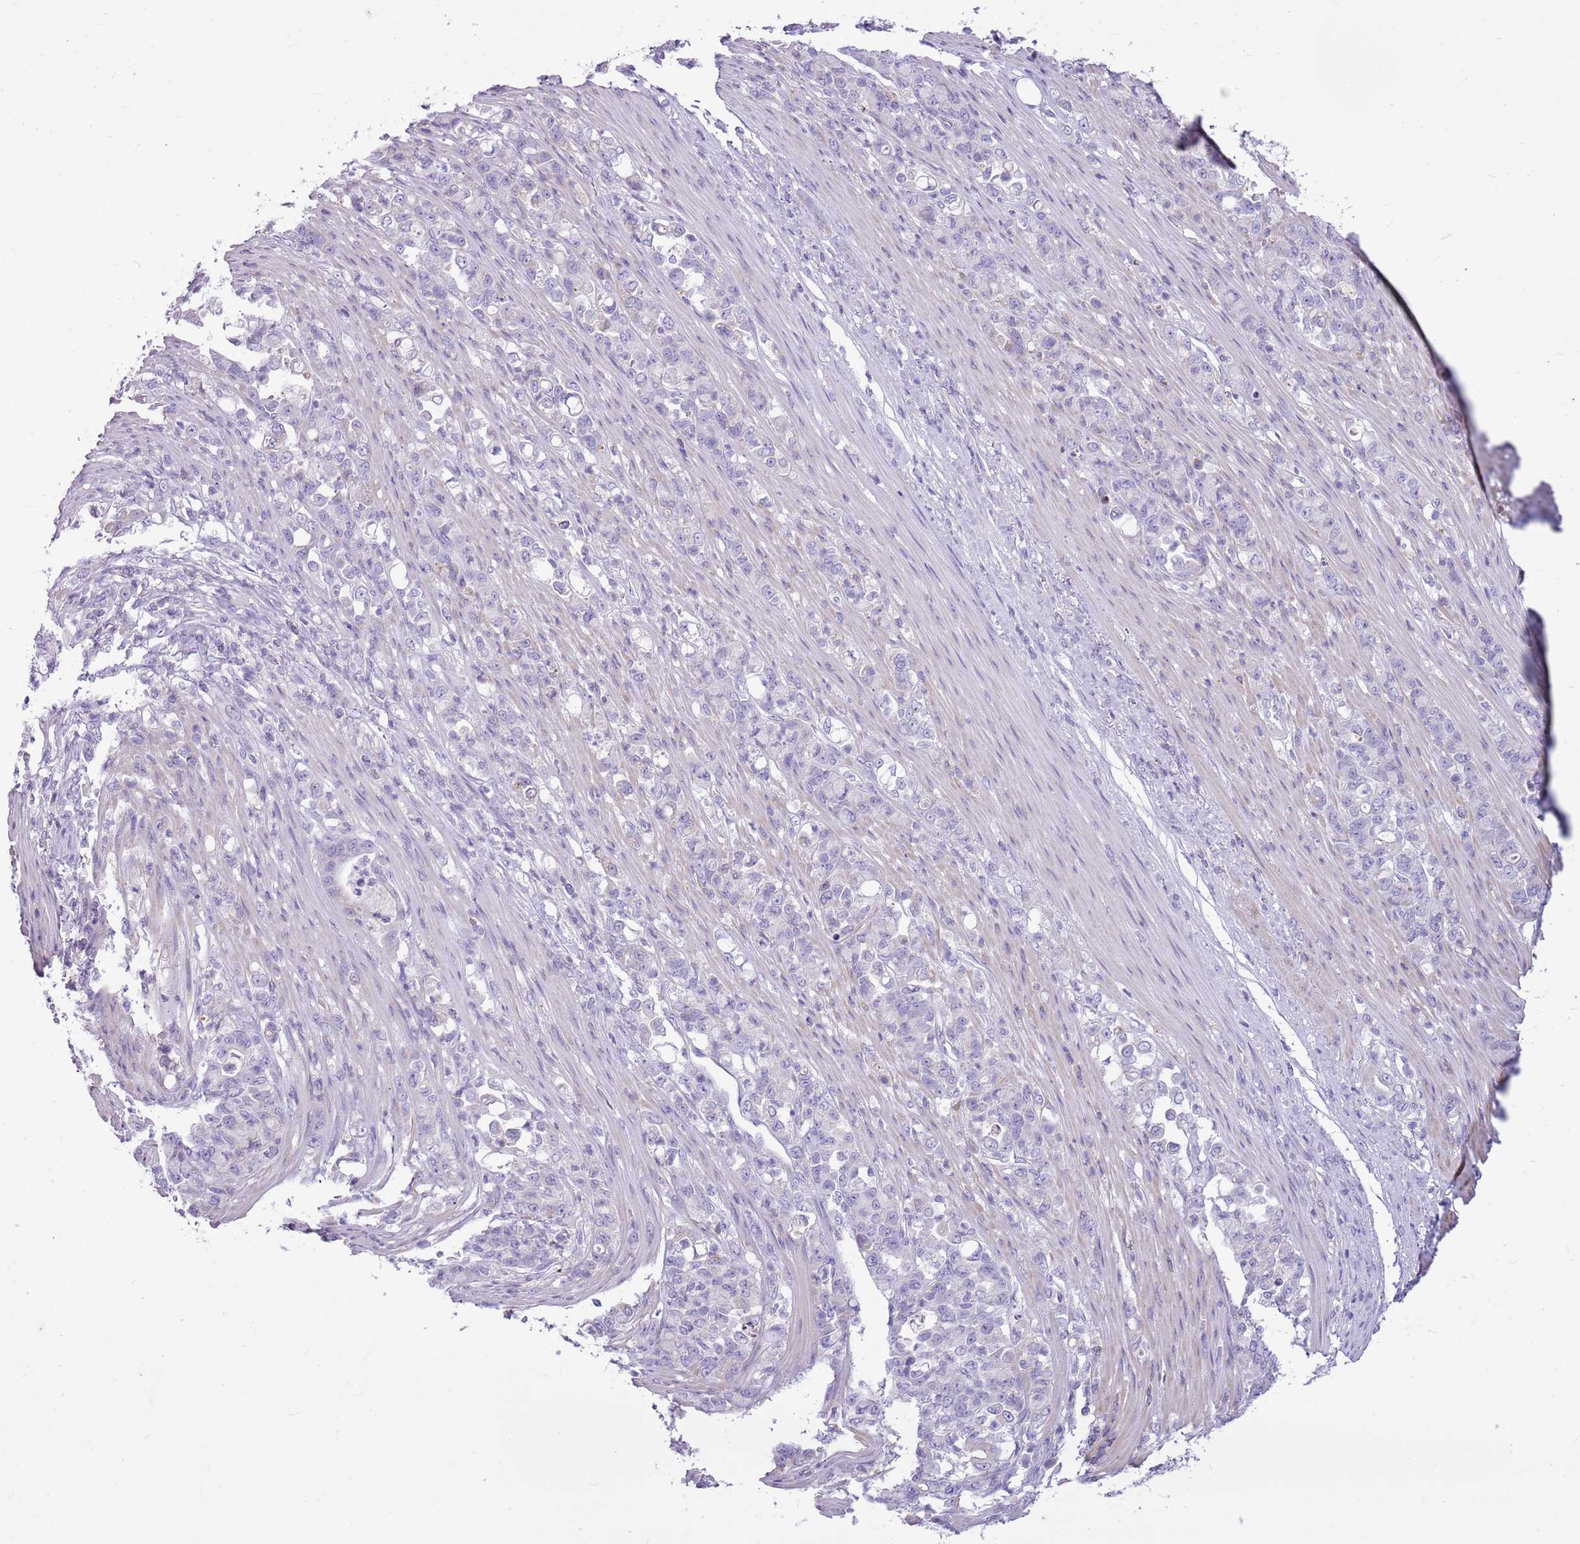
{"staining": {"intensity": "negative", "quantity": "none", "location": "none"}, "tissue": "stomach cancer", "cell_type": "Tumor cells", "image_type": "cancer", "snomed": [{"axis": "morphology", "description": "Normal tissue, NOS"}, {"axis": "morphology", "description": "Adenocarcinoma, NOS"}, {"axis": "topography", "description": "Stomach"}], "caption": "Tumor cells show no significant expression in adenocarcinoma (stomach).", "gene": "CNPPD1", "patient": {"sex": "female", "age": 79}}